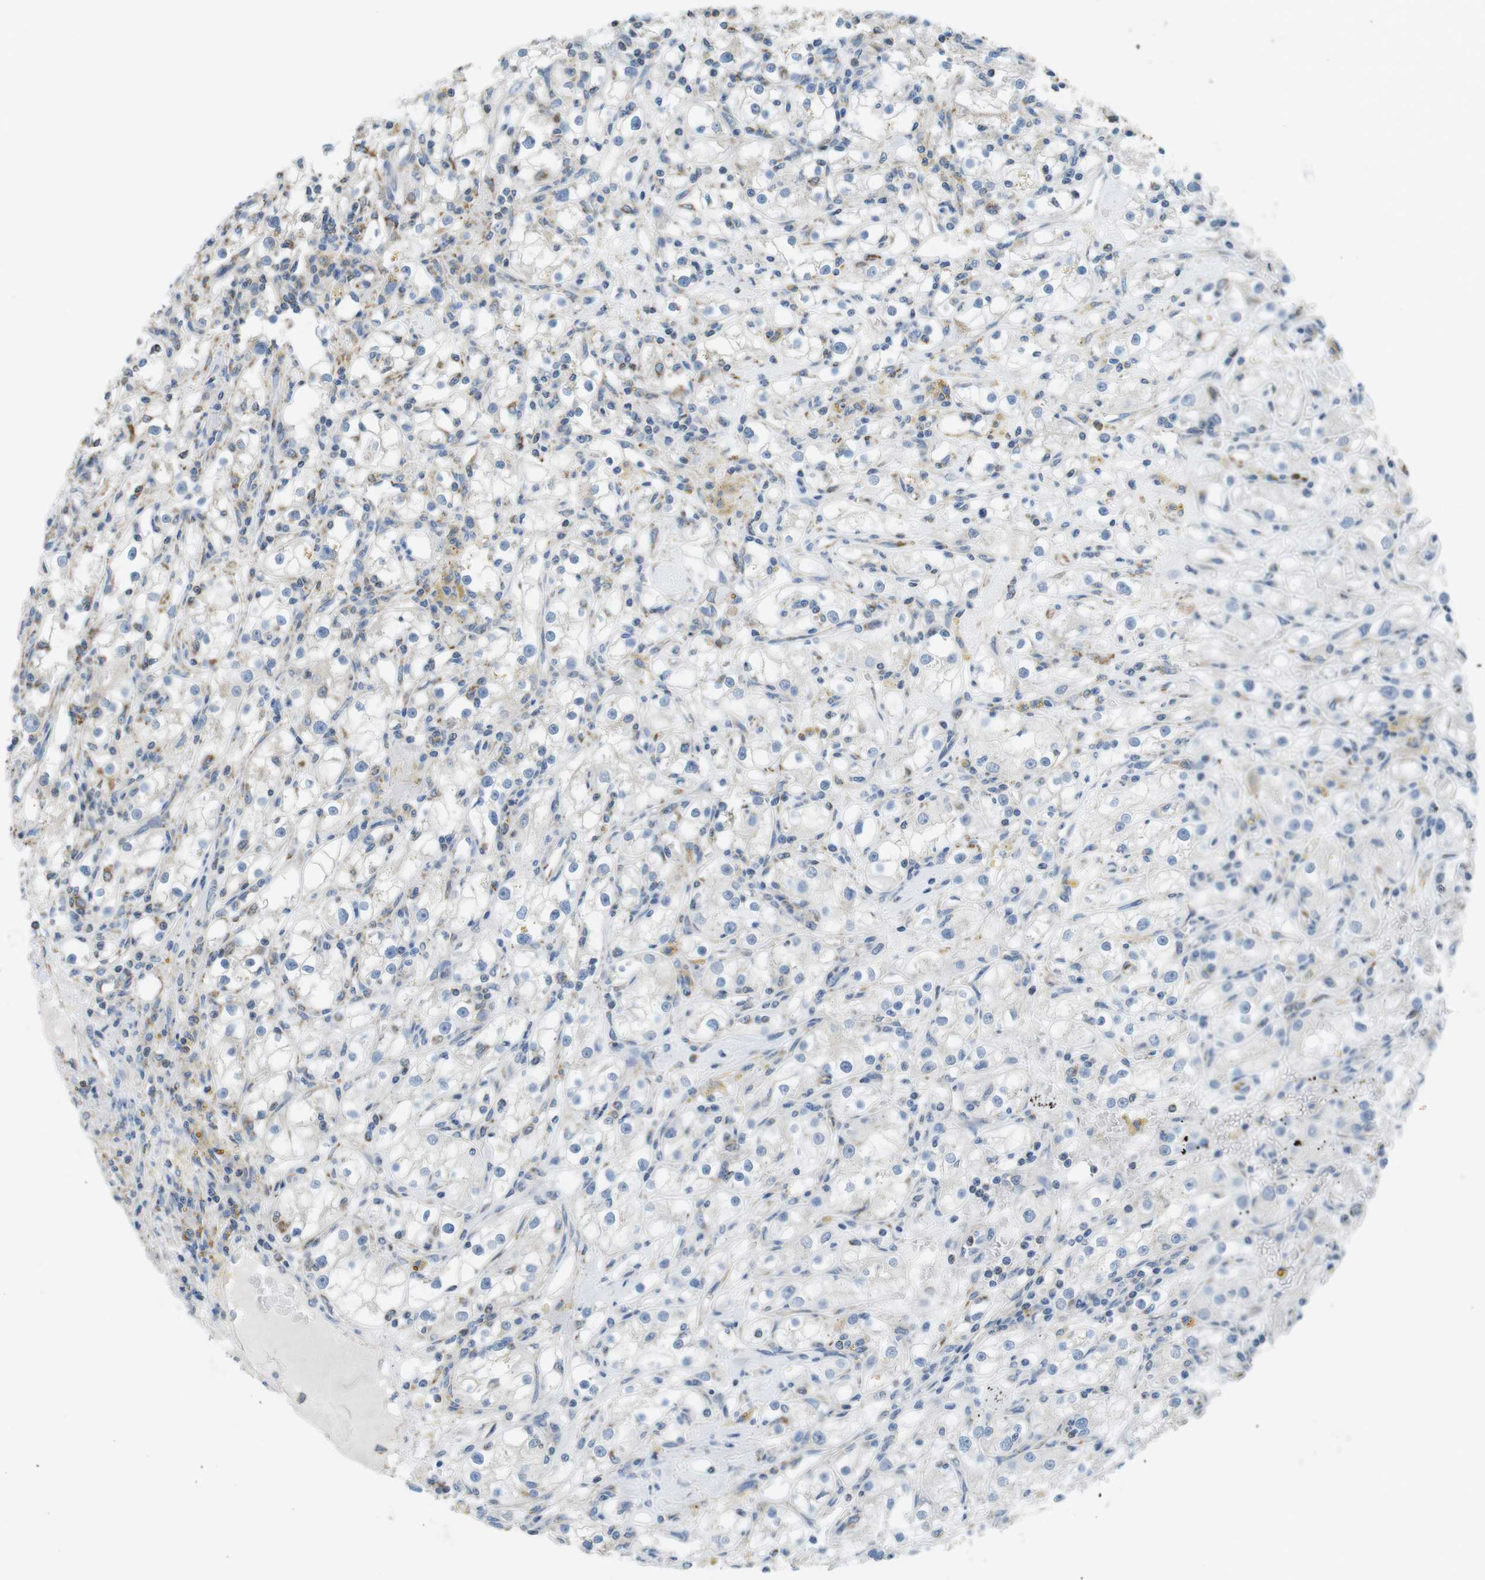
{"staining": {"intensity": "negative", "quantity": "none", "location": "none"}, "tissue": "renal cancer", "cell_type": "Tumor cells", "image_type": "cancer", "snomed": [{"axis": "morphology", "description": "Adenocarcinoma, NOS"}, {"axis": "topography", "description": "Kidney"}], "caption": "This is a image of IHC staining of renal cancer, which shows no staining in tumor cells.", "gene": "GRIK2", "patient": {"sex": "male", "age": 56}}